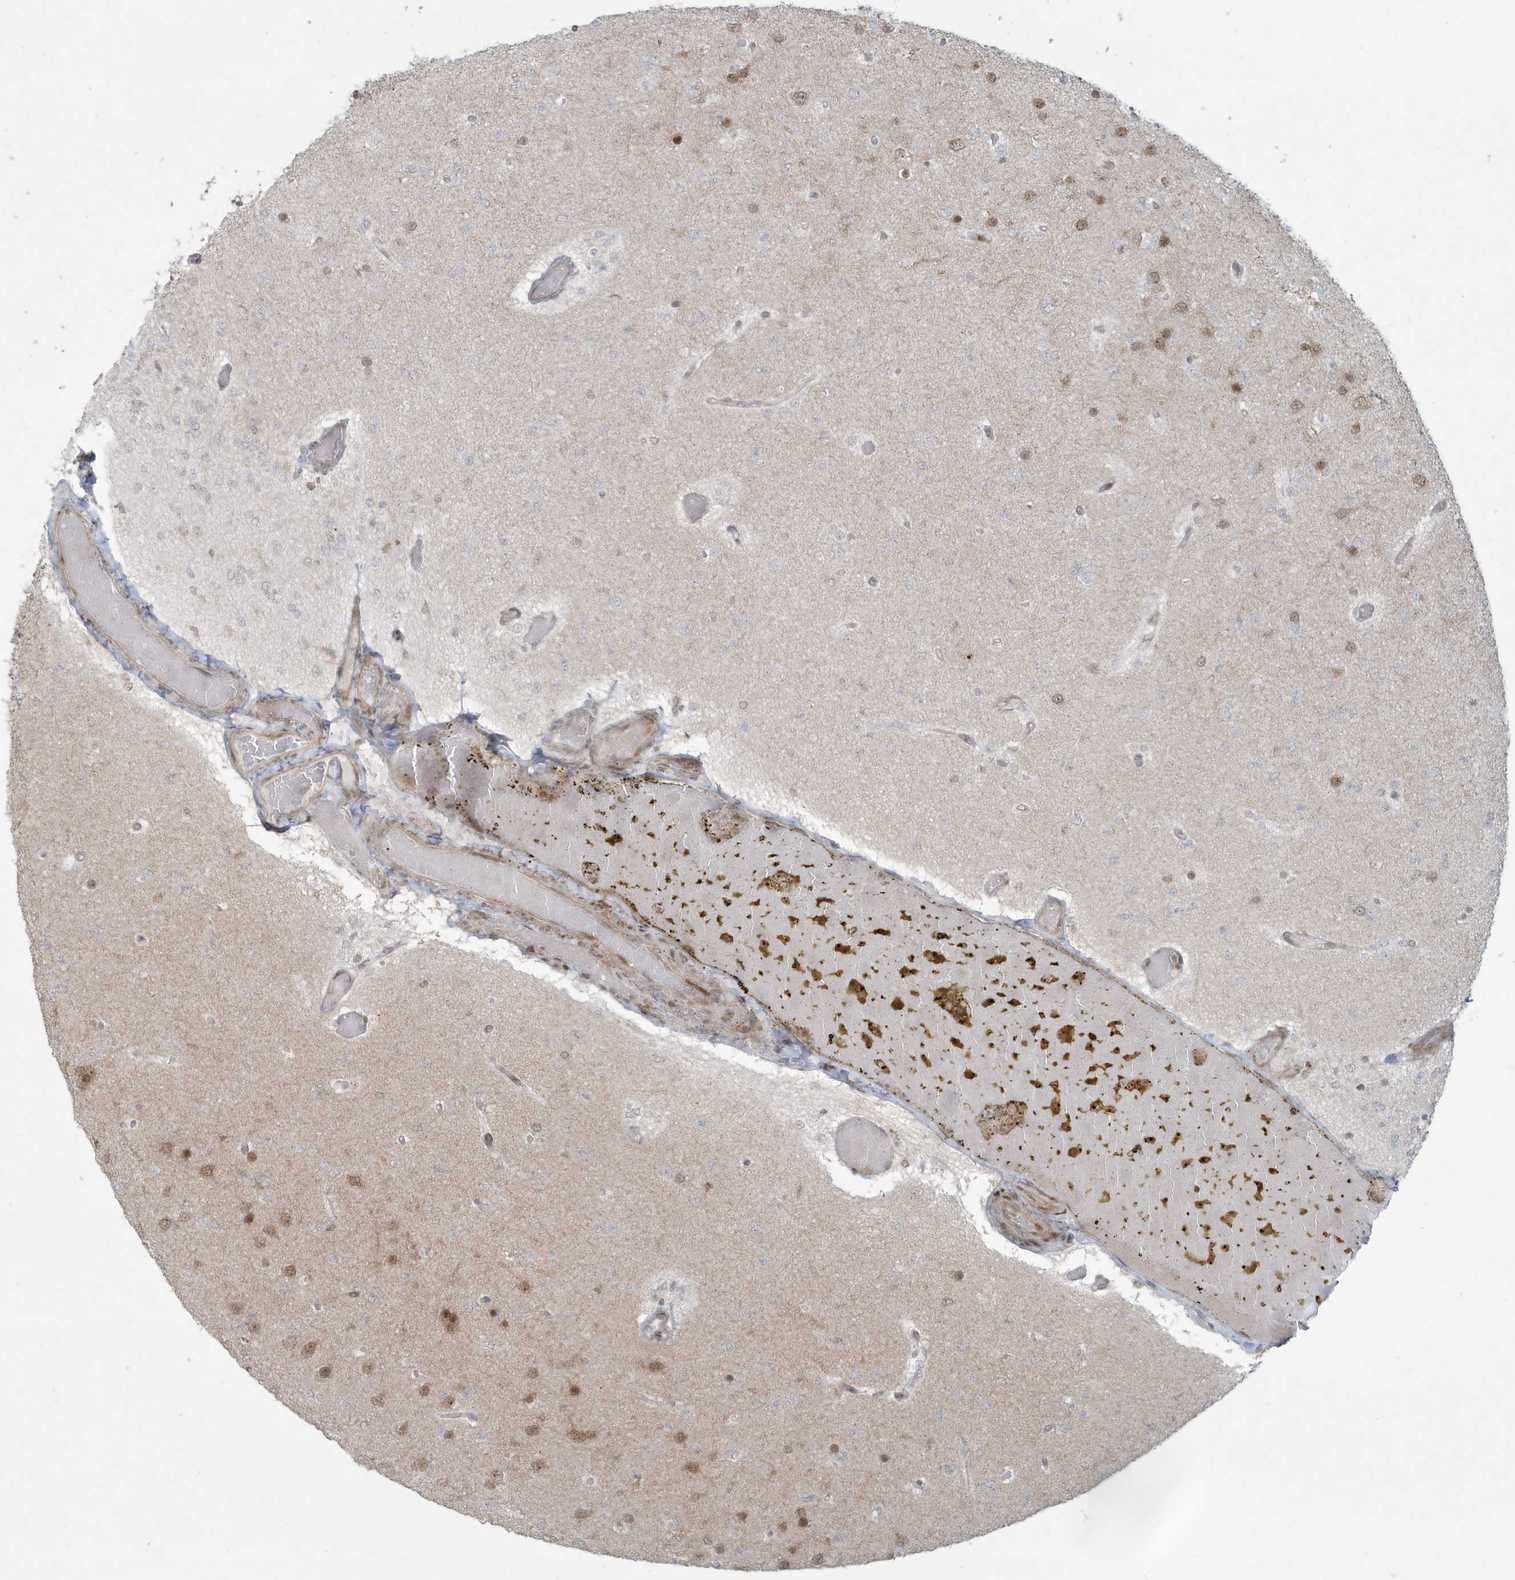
{"staining": {"intensity": "moderate", "quantity": "<25%", "location": "cytoplasmic/membranous,nuclear"}, "tissue": "glioma", "cell_type": "Tumor cells", "image_type": "cancer", "snomed": [{"axis": "morphology", "description": "Glioma, malignant, Low grade"}, {"axis": "topography", "description": "Brain"}], "caption": "A photomicrograph of human glioma stained for a protein displays moderate cytoplasmic/membranous and nuclear brown staining in tumor cells.", "gene": "C1orf52", "patient": {"sex": "female", "age": 22}}